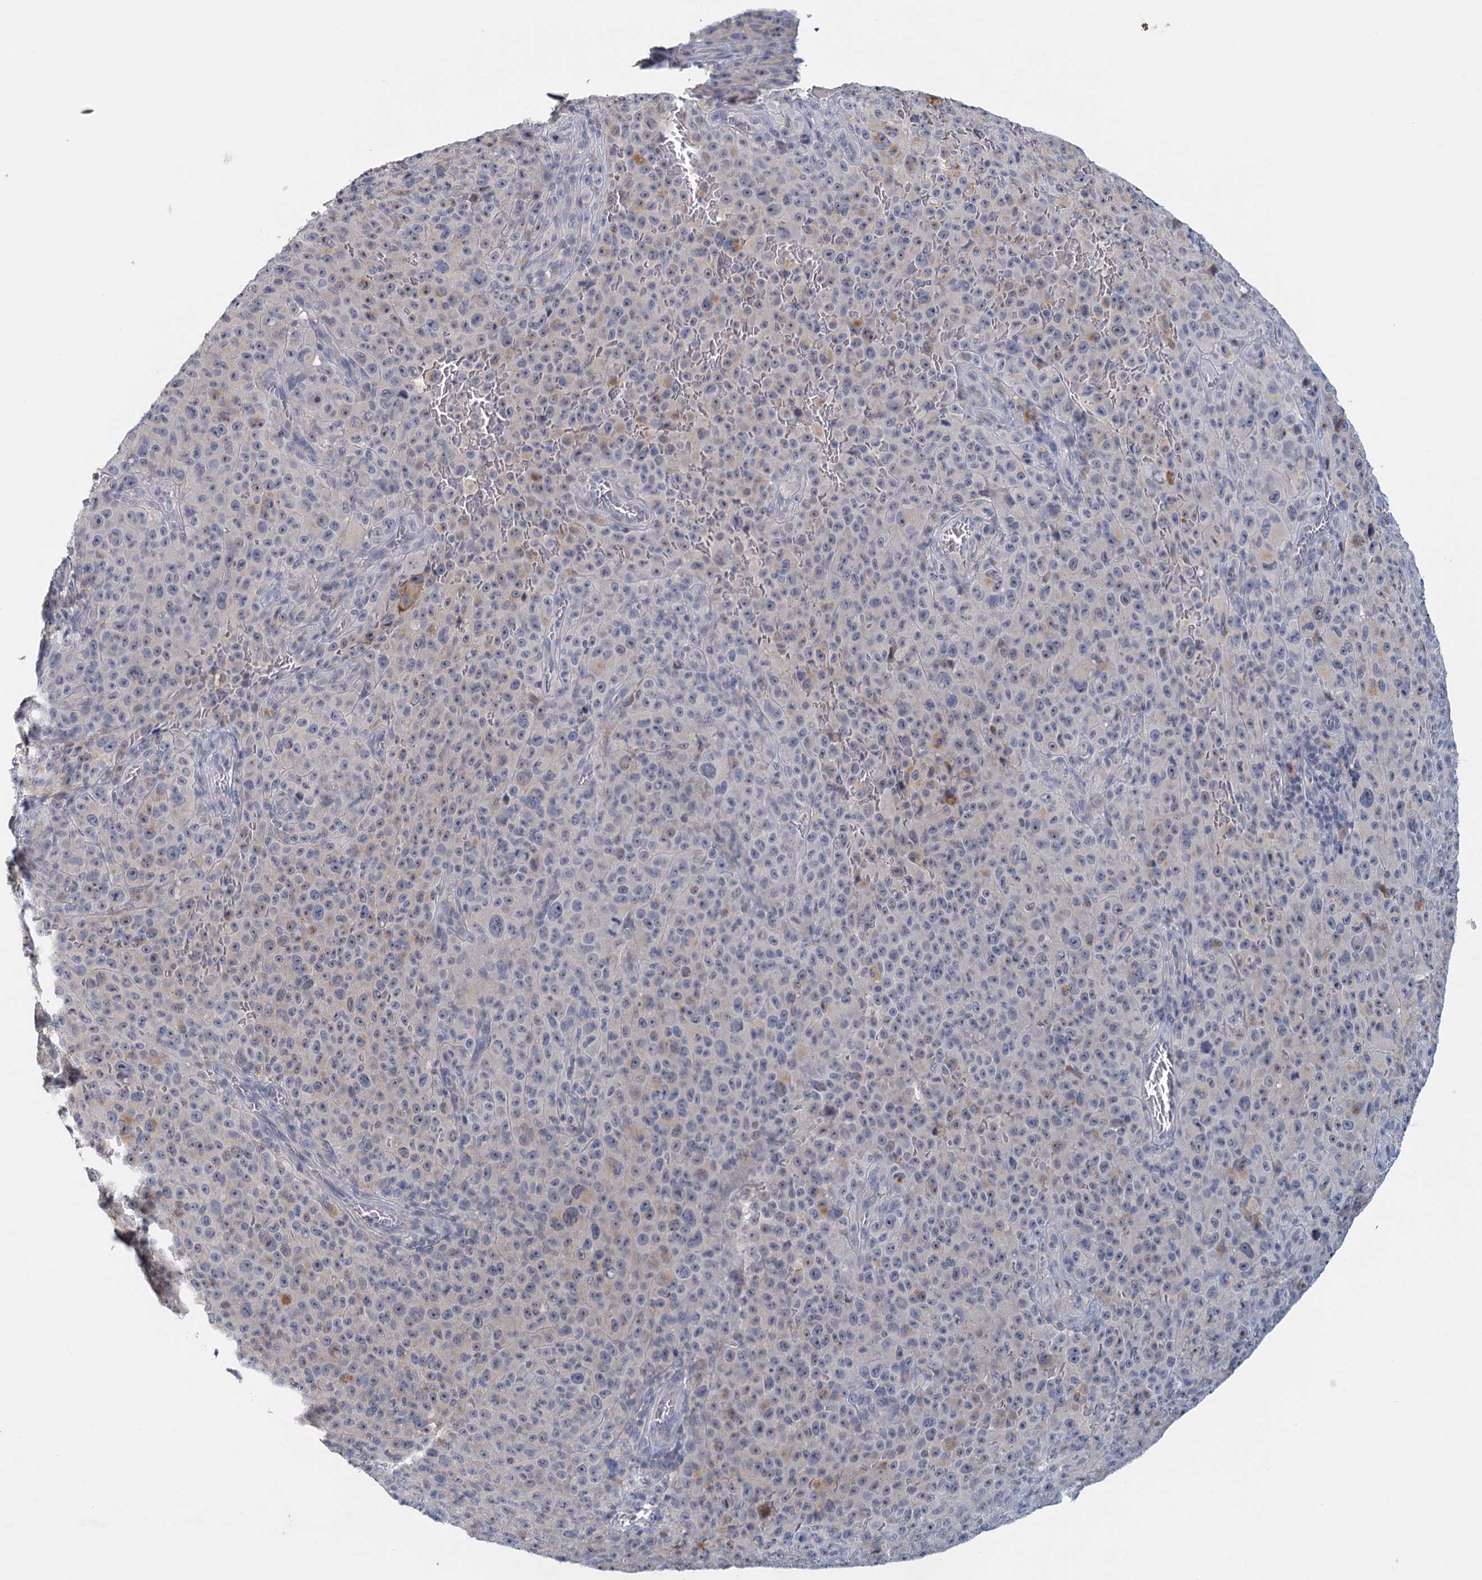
{"staining": {"intensity": "negative", "quantity": "none", "location": "none"}, "tissue": "melanoma", "cell_type": "Tumor cells", "image_type": "cancer", "snomed": [{"axis": "morphology", "description": "Malignant melanoma, NOS"}, {"axis": "topography", "description": "Skin"}], "caption": "Photomicrograph shows no significant protein positivity in tumor cells of melanoma. The staining was performed using DAB (3,3'-diaminobenzidine) to visualize the protein expression in brown, while the nuclei were stained in blue with hematoxylin (Magnification: 20x).", "gene": "MYO7B", "patient": {"sex": "female", "age": 82}}